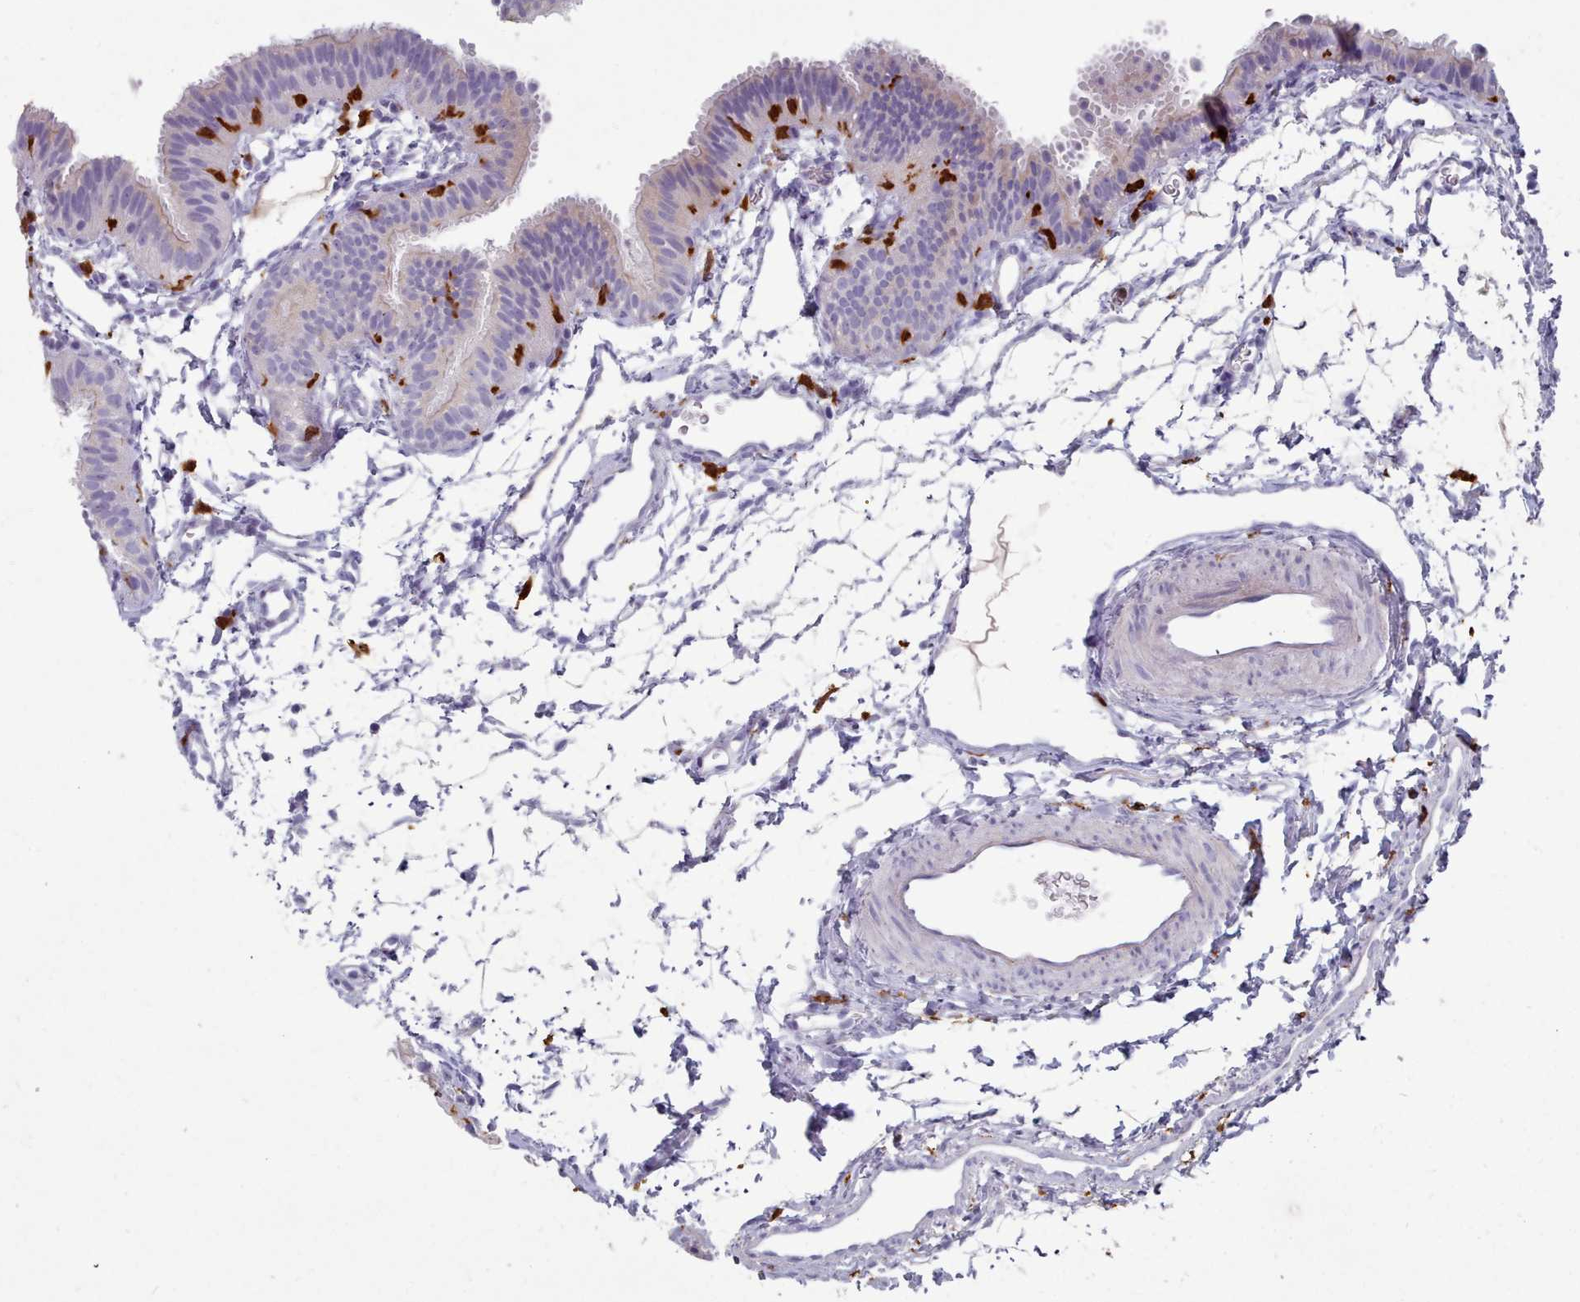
{"staining": {"intensity": "negative", "quantity": "none", "location": "none"}, "tissue": "fallopian tube", "cell_type": "Glandular cells", "image_type": "normal", "snomed": [{"axis": "morphology", "description": "Normal tissue, NOS"}, {"axis": "topography", "description": "Fallopian tube"}], "caption": "Immunohistochemistry histopathology image of benign fallopian tube stained for a protein (brown), which exhibits no expression in glandular cells.", "gene": "AIF1", "patient": {"sex": "female", "age": 35}}